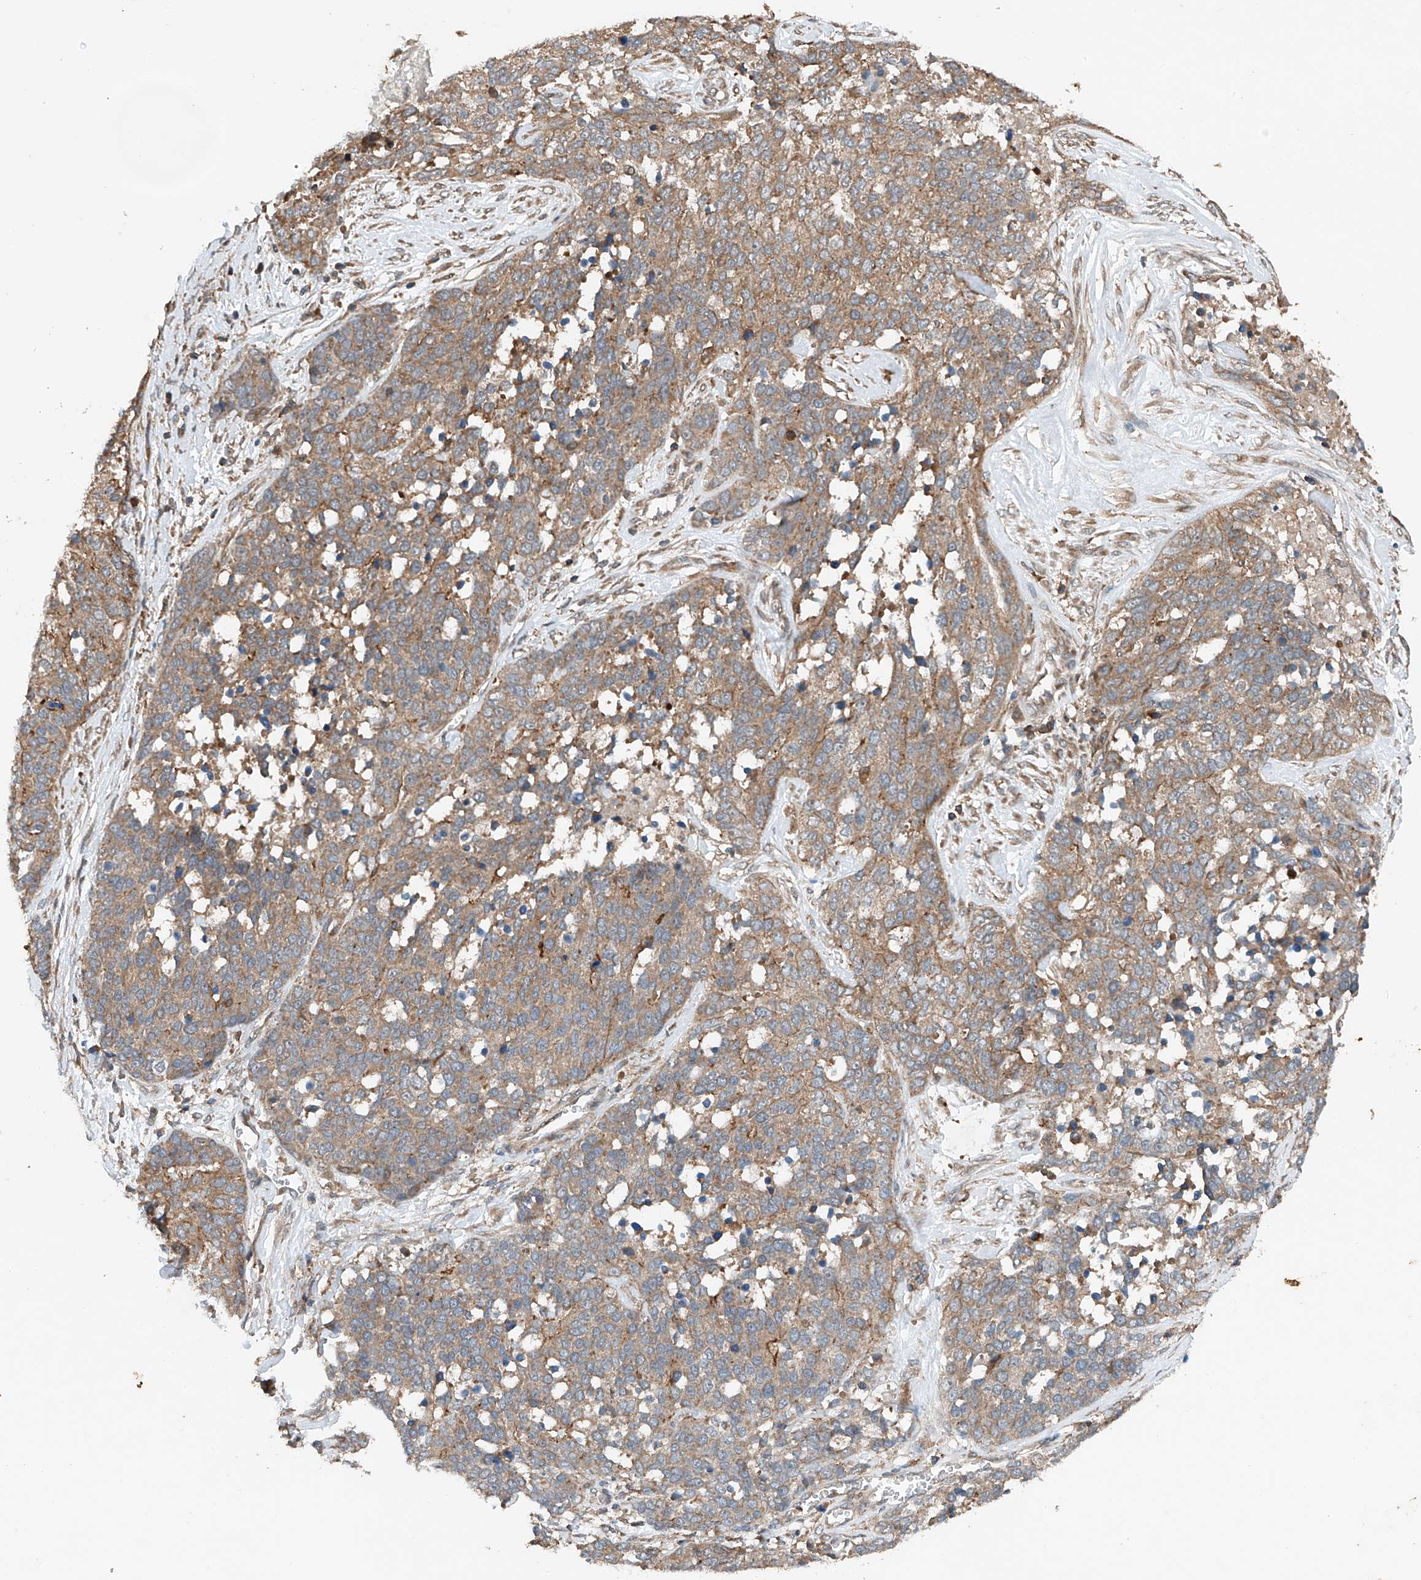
{"staining": {"intensity": "moderate", "quantity": ">75%", "location": "cytoplasmic/membranous"}, "tissue": "ovarian cancer", "cell_type": "Tumor cells", "image_type": "cancer", "snomed": [{"axis": "morphology", "description": "Cystadenocarcinoma, serous, NOS"}, {"axis": "topography", "description": "Ovary"}], "caption": "About >75% of tumor cells in serous cystadenocarcinoma (ovarian) reveal moderate cytoplasmic/membranous protein positivity as visualized by brown immunohistochemical staining.", "gene": "CEP85L", "patient": {"sex": "female", "age": 44}}